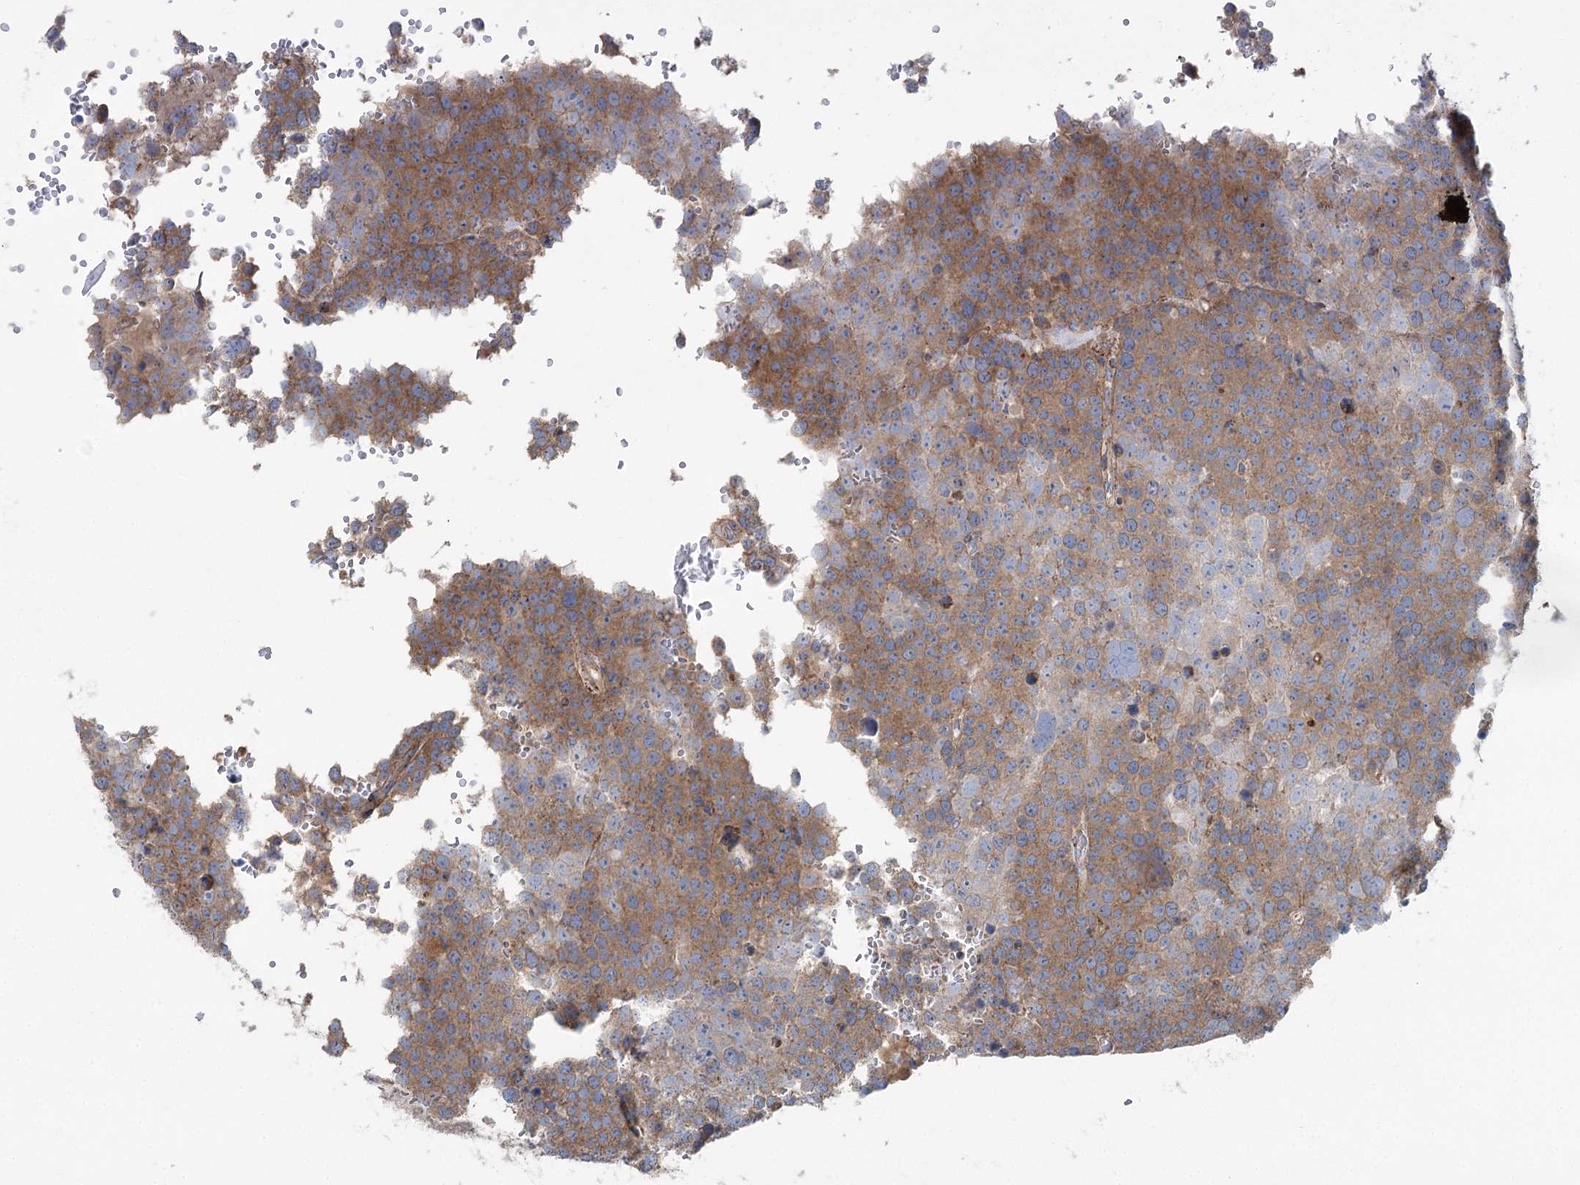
{"staining": {"intensity": "moderate", "quantity": ">75%", "location": "cytoplasmic/membranous"}, "tissue": "testis cancer", "cell_type": "Tumor cells", "image_type": "cancer", "snomed": [{"axis": "morphology", "description": "Seminoma, NOS"}, {"axis": "topography", "description": "Testis"}], "caption": "Immunohistochemistry image of neoplastic tissue: testis cancer (seminoma) stained using immunohistochemistry reveals medium levels of moderate protein expression localized specifically in the cytoplasmic/membranous of tumor cells, appearing as a cytoplasmic/membranous brown color.", "gene": "MARK2", "patient": {"sex": "male", "age": 71}}